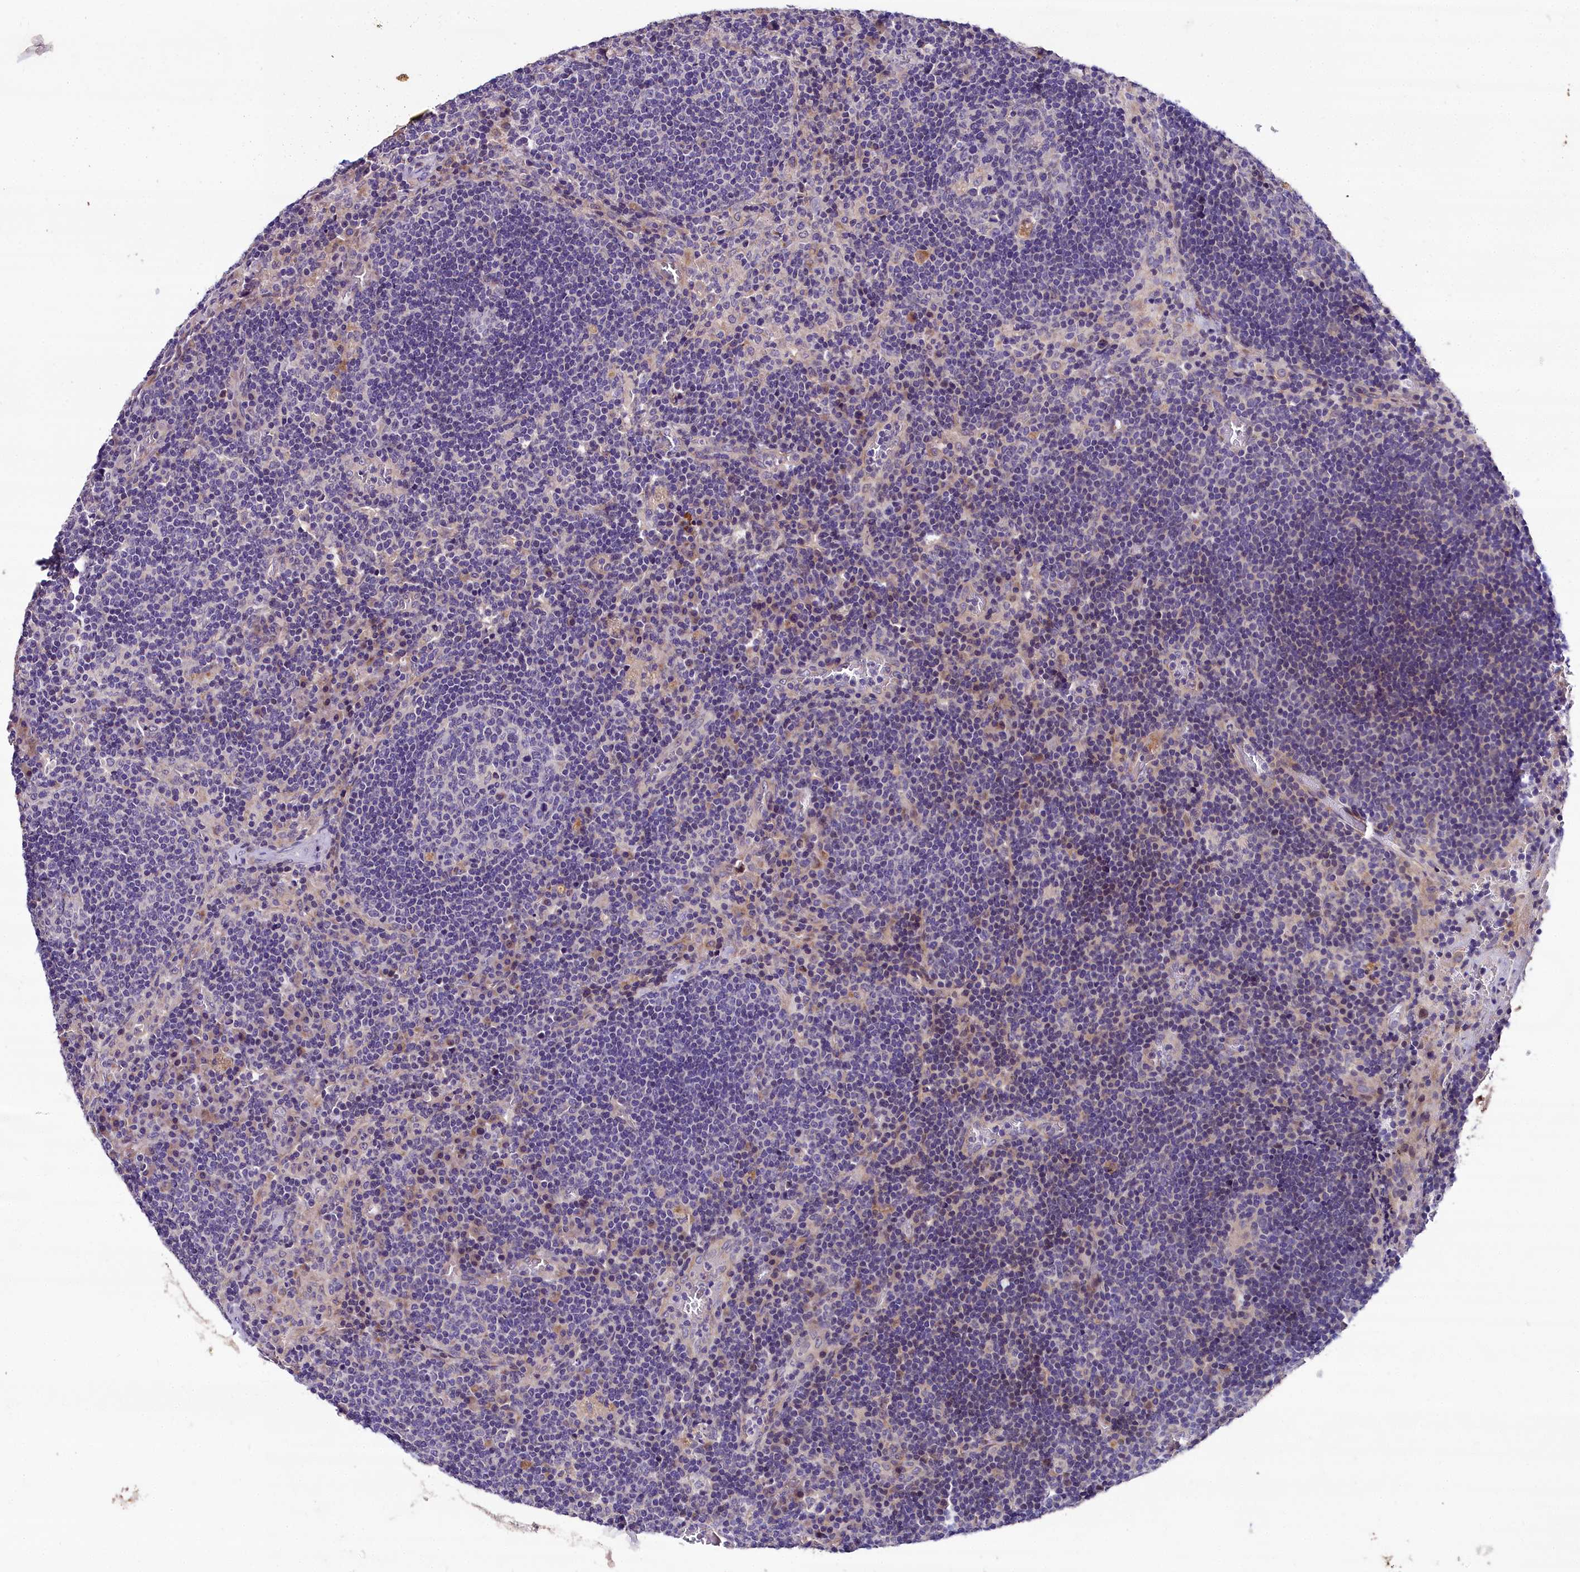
{"staining": {"intensity": "negative", "quantity": "none", "location": "none"}, "tissue": "lymph node", "cell_type": "Germinal center cells", "image_type": "normal", "snomed": [{"axis": "morphology", "description": "Normal tissue, NOS"}, {"axis": "topography", "description": "Lymph node"}], "caption": "IHC image of unremarkable lymph node: lymph node stained with DAB (3,3'-diaminobenzidine) demonstrates no significant protein staining in germinal center cells.", "gene": "NT5M", "patient": {"sex": "male", "age": 58}}